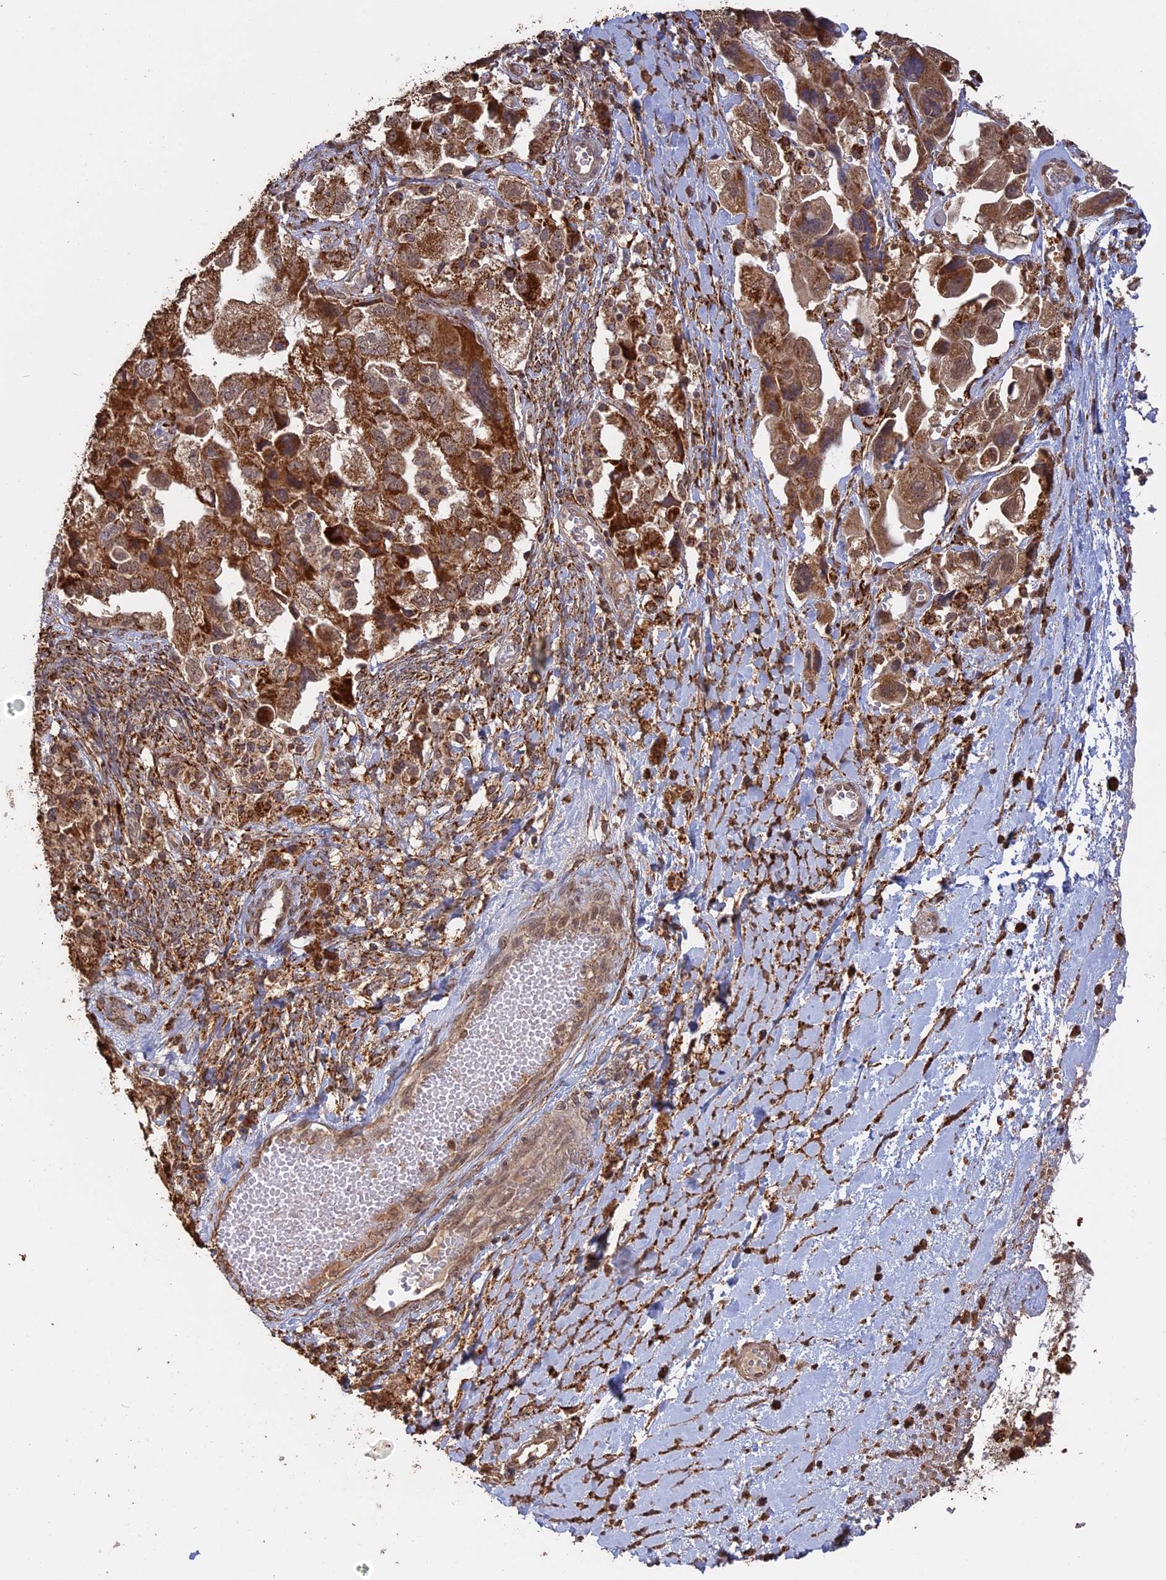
{"staining": {"intensity": "strong", "quantity": ">75%", "location": "cytoplasmic/membranous"}, "tissue": "ovarian cancer", "cell_type": "Tumor cells", "image_type": "cancer", "snomed": [{"axis": "morphology", "description": "Carcinoma, NOS"}, {"axis": "morphology", "description": "Cystadenocarcinoma, serous, NOS"}, {"axis": "topography", "description": "Ovary"}], "caption": "A brown stain labels strong cytoplasmic/membranous staining of a protein in ovarian cancer tumor cells.", "gene": "FAM210B", "patient": {"sex": "female", "age": 69}}